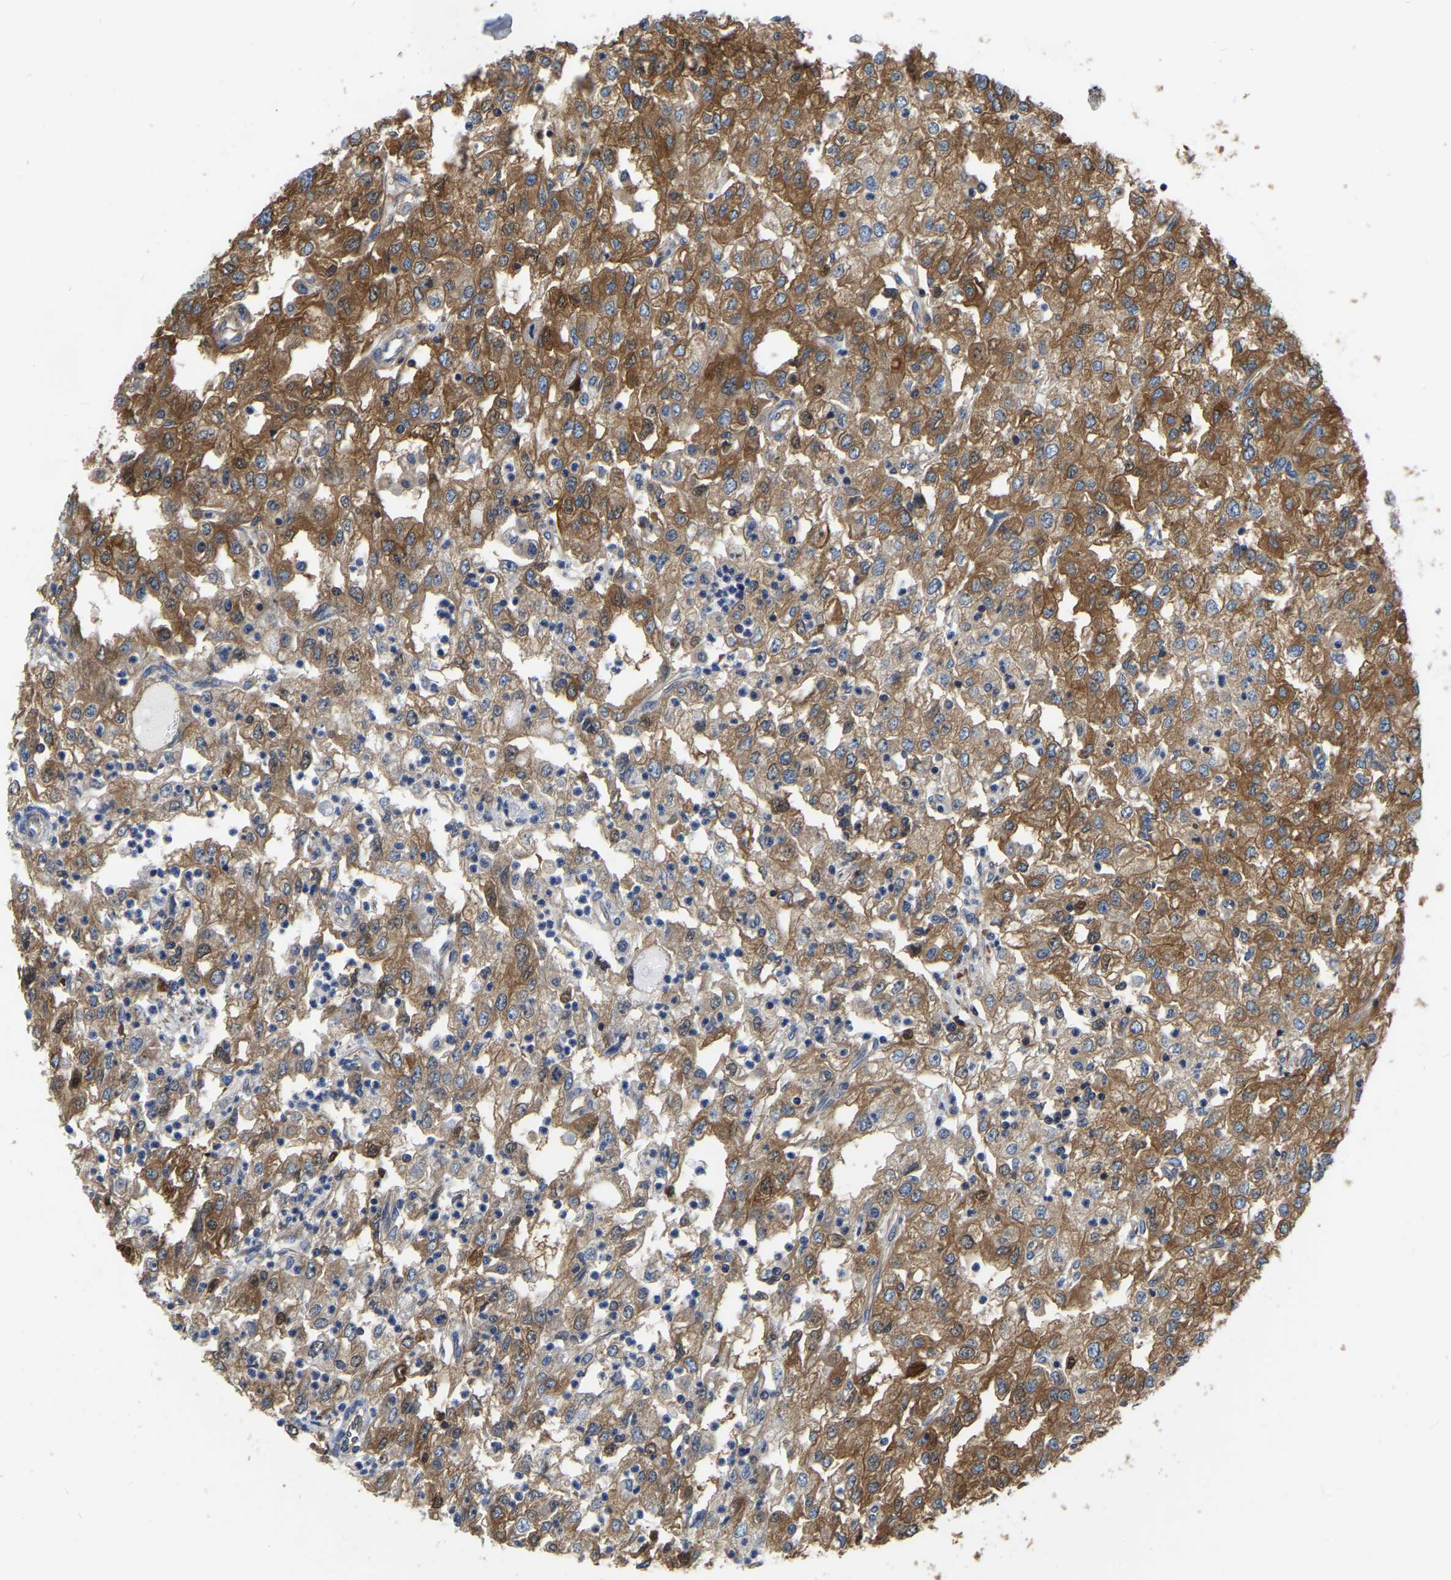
{"staining": {"intensity": "moderate", "quantity": ">75%", "location": "cytoplasmic/membranous"}, "tissue": "renal cancer", "cell_type": "Tumor cells", "image_type": "cancer", "snomed": [{"axis": "morphology", "description": "Adenocarcinoma, NOS"}, {"axis": "topography", "description": "Kidney"}], "caption": "This photomicrograph shows IHC staining of human adenocarcinoma (renal), with medium moderate cytoplasmic/membranous positivity in approximately >75% of tumor cells.", "gene": "GARS1", "patient": {"sex": "female", "age": 54}}